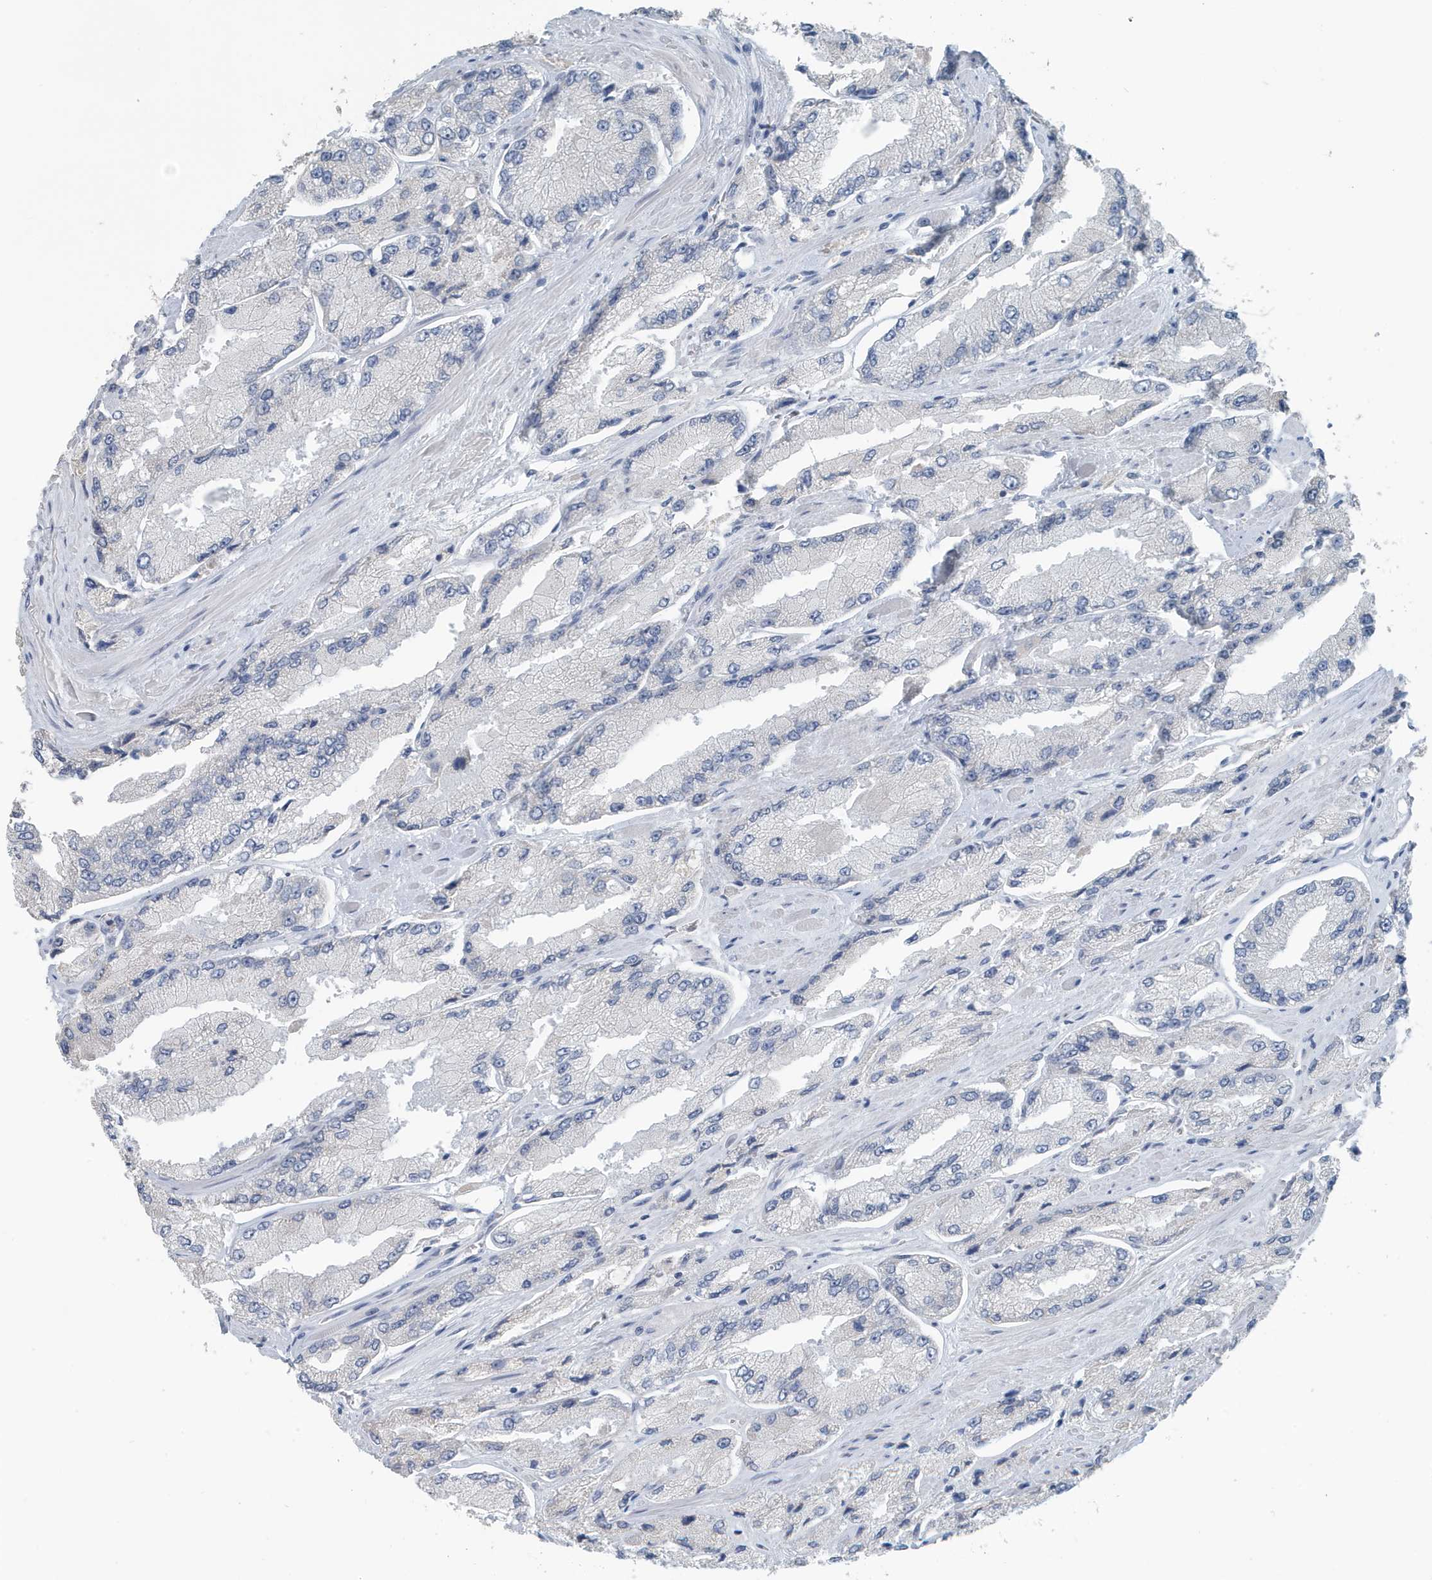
{"staining": {"intensity": "negative", "quantity": "none", "location": "none"}, "tissue": "prostate cancer", "cell_type": "Tumor cells", "image_type": "cancer", "snomed": [{"axis": "morphology", "description": "Adenocarcinoma, High grade"}, {"axis": "topography", "description": "Prostate"}], "caption": "The histopathology image displays no significant staining in tumor cells of high-grade adenocarcinoma (prostate).", "gene": "UGT2B4", "patient": {"sex": "male", "age": 58}}